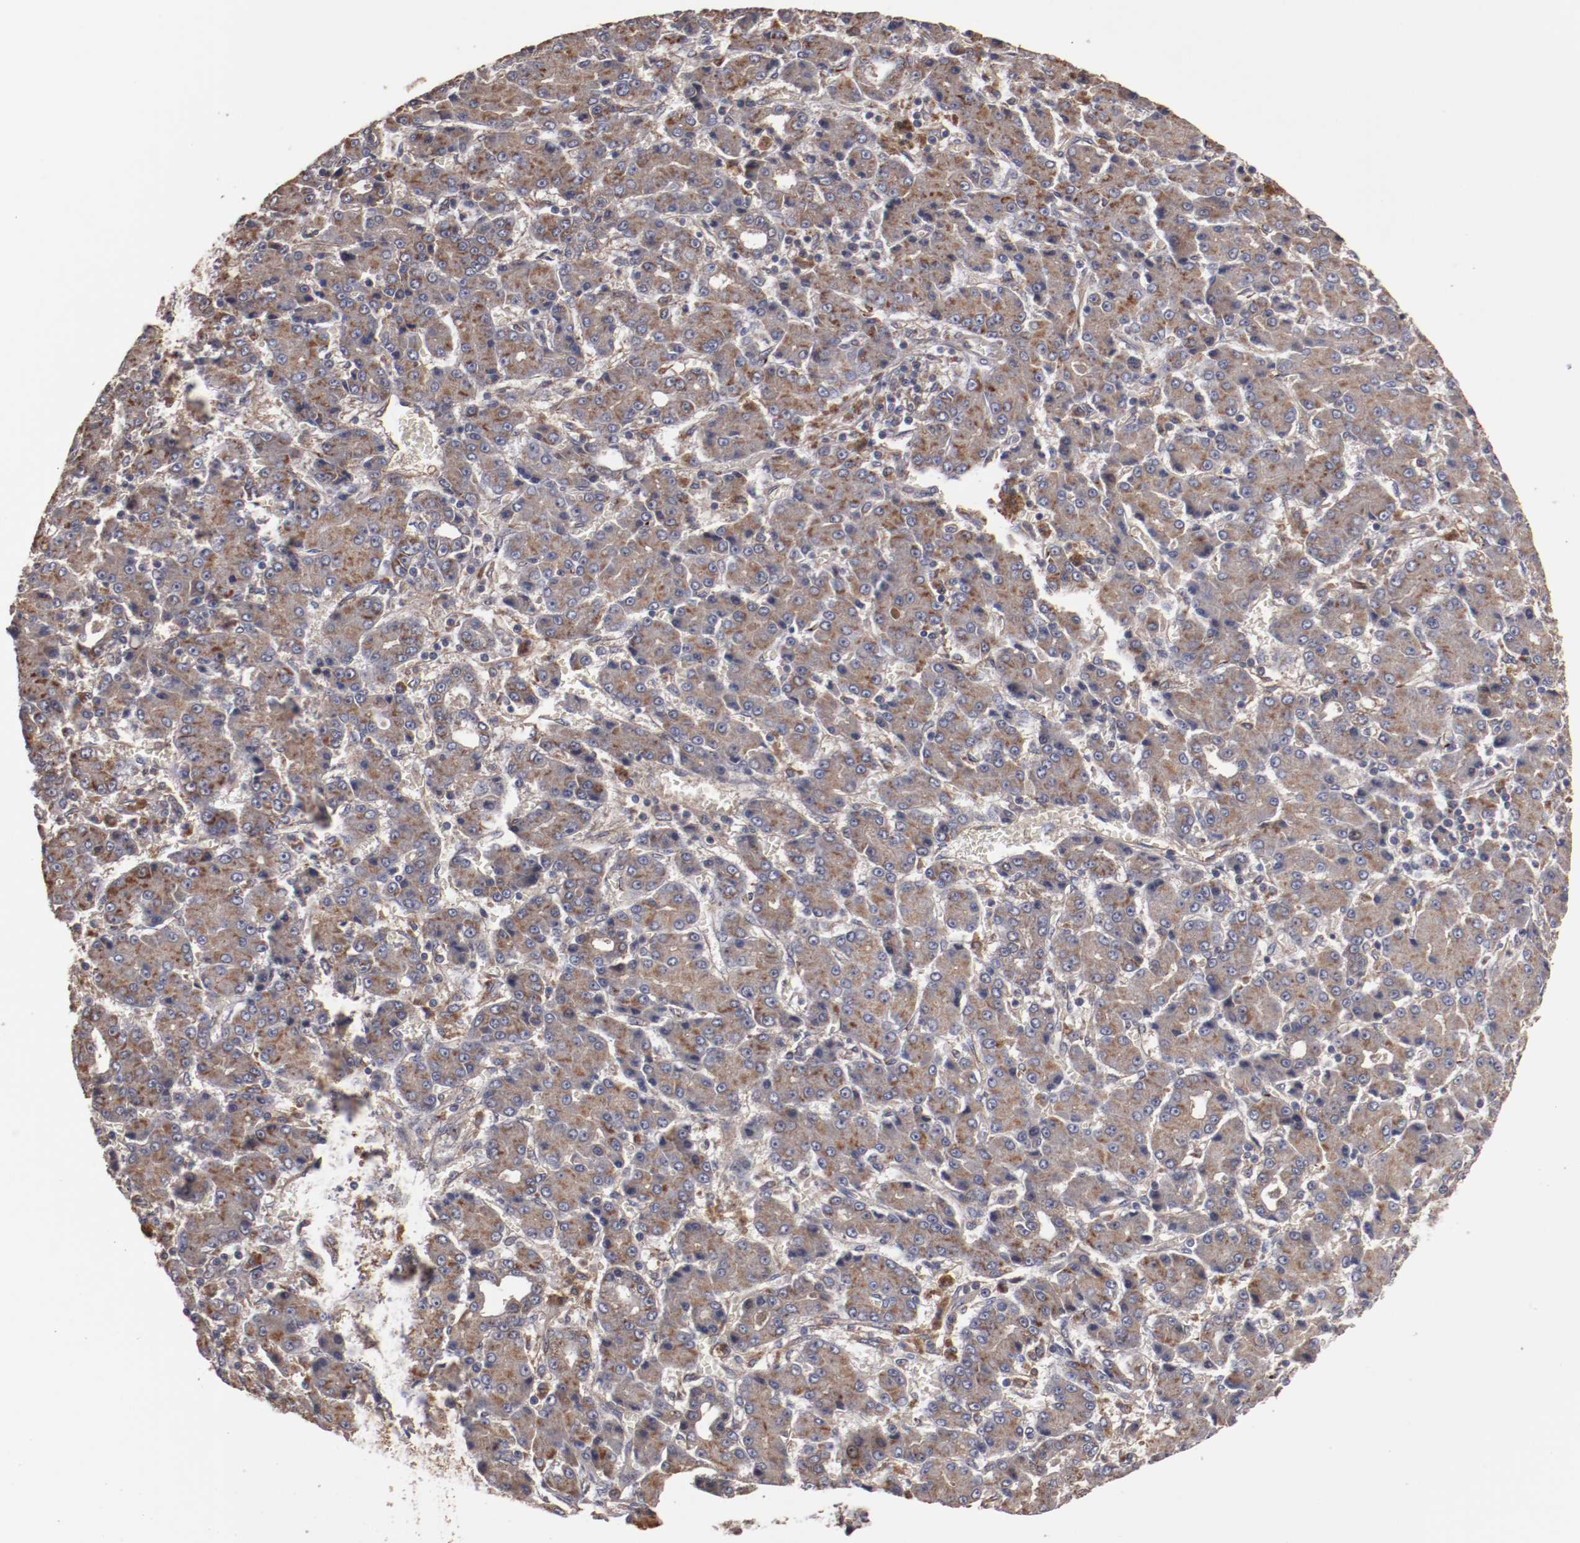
{"staining": {"intensity": "moderate", "quantity": ">75%", "location": "cytoplasmic/membranous"}, "tissue": "liver cancer", "cell_type": "Tumor cells", "image_type": "cancer", "snomed": [{"axis": "morphology", "description": "Carcinoma, Hepatocellular, NOS"}, {"axis": "topography", "description": "Liver"}], "caption": "Tumor cells exhibit medium levels of moderate cytoplasmic/membranous expression in about >75% of cells in liver cancer. (Stains: DAB (3,3'-diaminobenzidine) in brown, nuclei in blue, Microscopy: brightfield microscopy at high magnification).", "gene": "DIPK2B", "patient": {"sex": "male", "age": 69}}